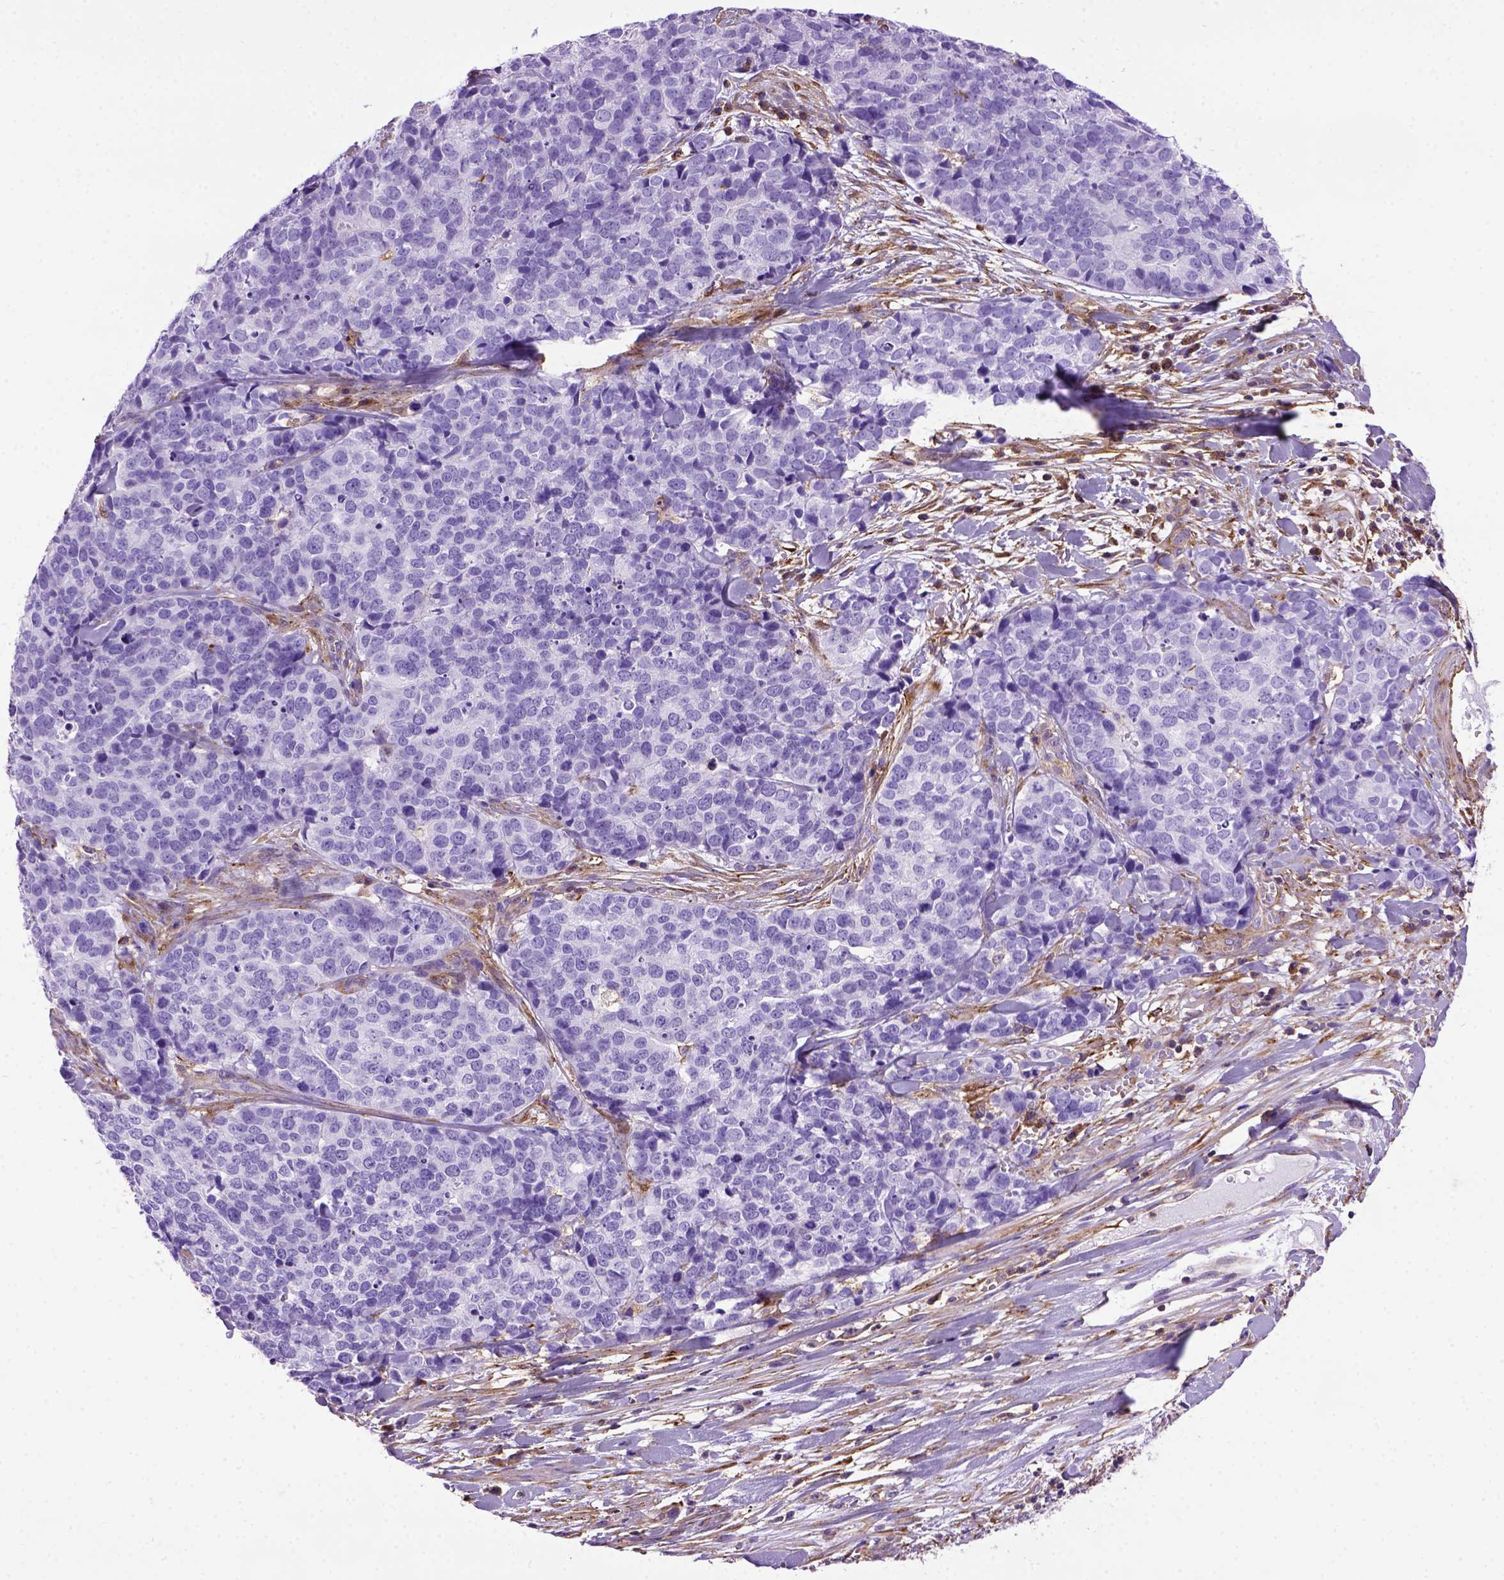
{"staining": {"intensity": "negative", "quantity": "none", "location": "none"}, "tissue": "ovarian cancer", "cell_type": "Tumor cells", "image_type": "cancer", "snomed": [{"axis": "morphology", "description": "Carcinoma, endometroid"}, {"axis": "topography", "description": "Ovary"}], "caption": "Immunohistochemical staining of human ovarian endometroid carcinoma reveals no significant staining in tumor cells.", "gene": "MVP", "patient": {"sex": "female", "age": 65}}